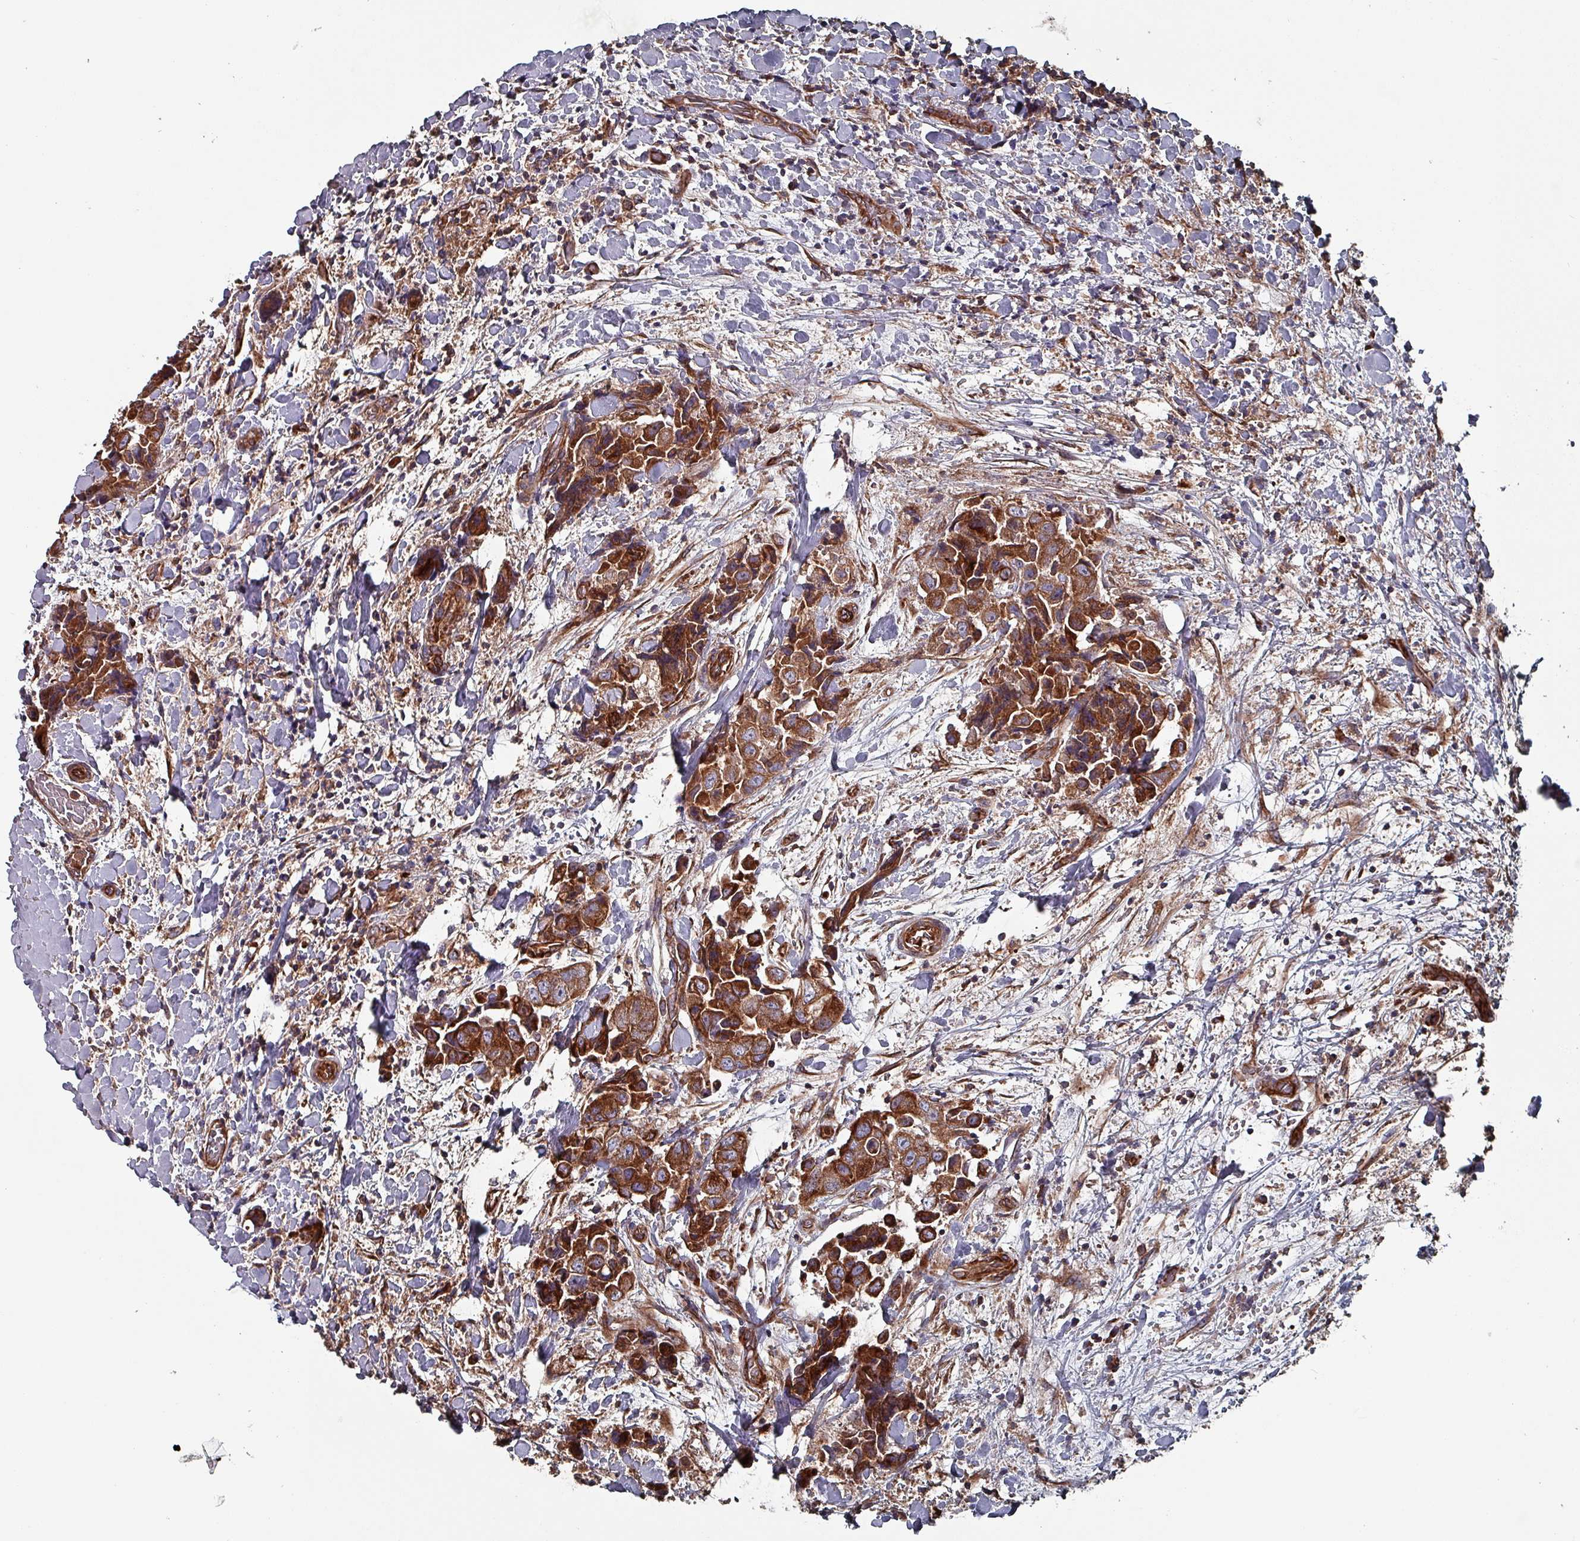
{"staining": {"intensity": "strong", "quantity": ">75%", "location": "cytoplasmic/membranous"}, "tissue": "breast cancer", "cell_type": "Tumor cells", "image_type": "cancer", "snomed": [{"axis": "morphology", "description": "Normal tissue, NOS"}, {"axis": "morphology", "description": "Duct carcinoma"}, {"axis": "topography", "description": "Breast"}], "caption": "Immunohistochemistry (IHC) of infiltrating ductal carcinoma (breast) demonstrates high levels of strong cytoplasmic/membranous staining in approximately >75% of tumor cells.", "gene": "ANO10", "patient": {"sex": "female", "age": 62}}